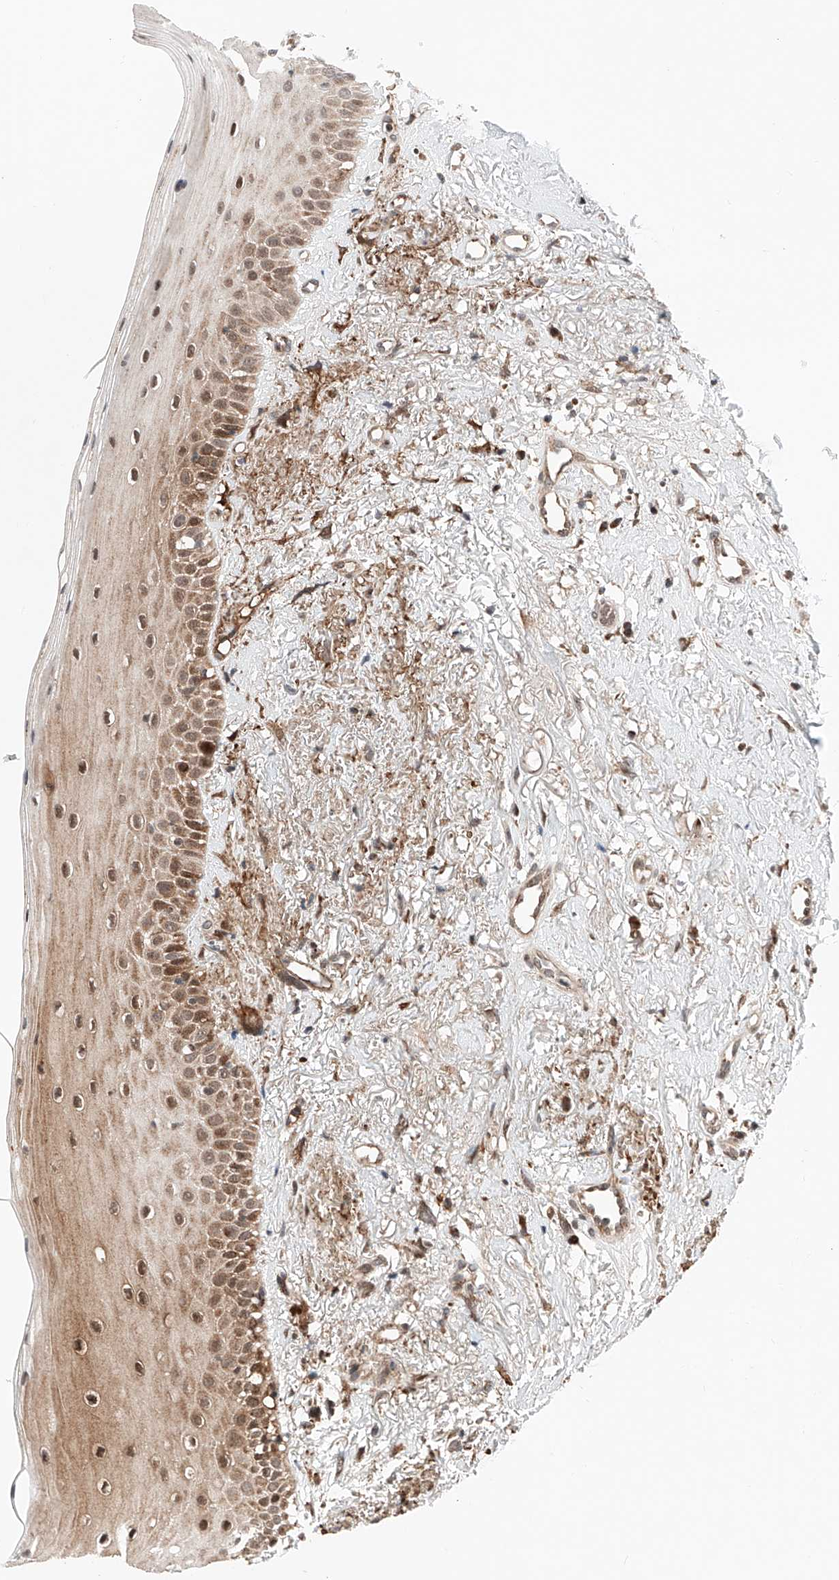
{"staining": {"intensity": "moderate", "quantity": ">75%", "location": "cytoplasmic/membranous,nuclear"}, "tissue": "oral mucosa", "cell_type": "Squamous epithelial cells", "image_type": "normal", "snomed": [{"axis": "morphology", "description": "Normal tissue, NOS"}, {"axis": "topography", "description": "Oral tissue"}], "caption": "Immunohistochemical staining of unremarkable oral mucosa exhibits moderate cytoplasmic/membranous,nuclear protein staining in about >75% of squamous epithelial cells. Immunohistochemistry stains the protein of interest in brown and the nuclei are stained blue.", "gene": "ZSCAN29", "patient": {"sex": "female", "age": 63}}